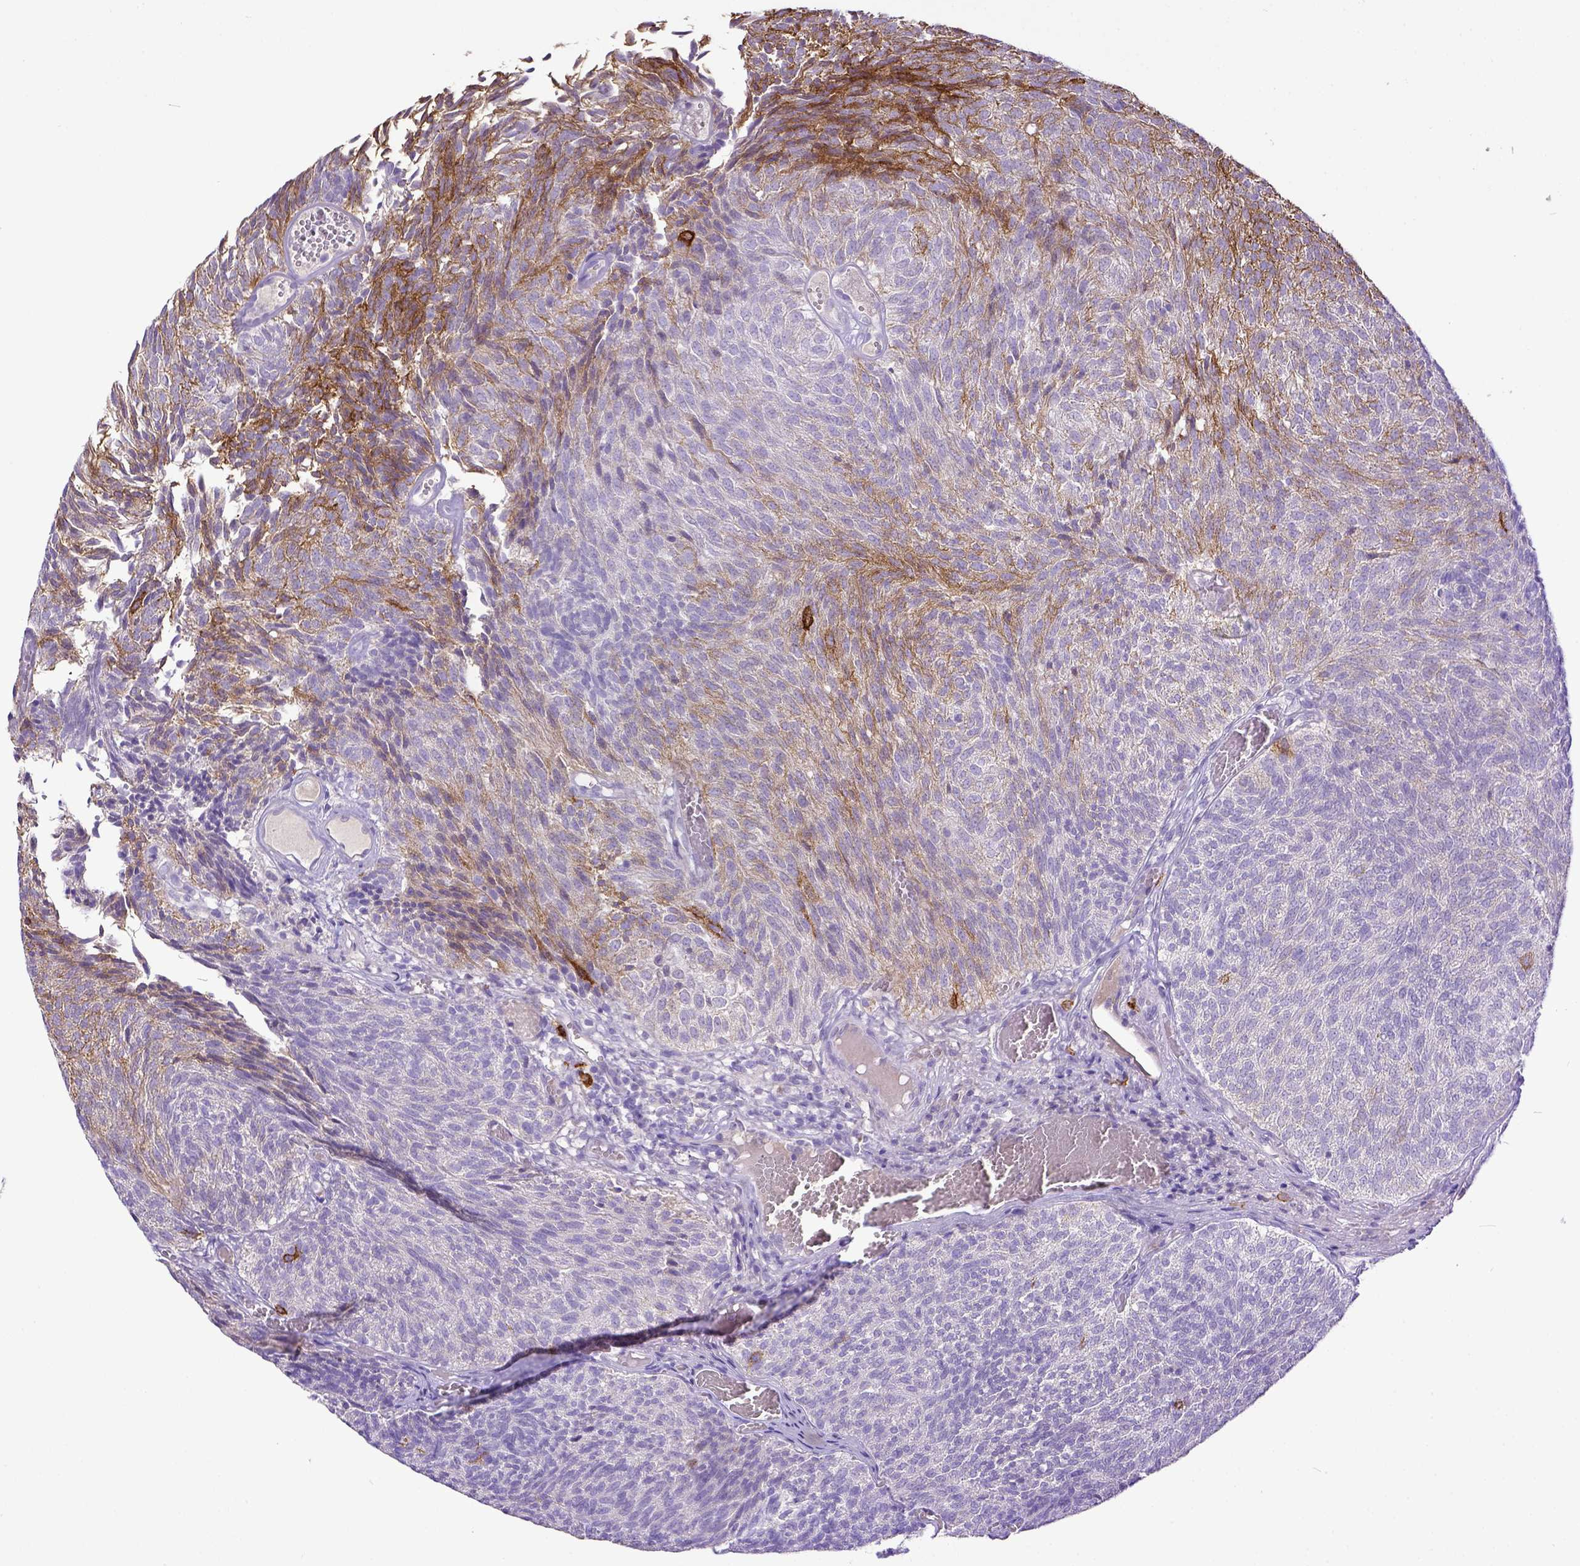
{"staining": {"intensity": "moderate", "quantity": "25%-75%", "location": "cytoplasmic/membranous"}, "tissue": "urothelial cancer", "cell_type": "Tumor cells", "image_type": "cancer", "snomed": [{"axis": "morphology", "description": "Urothelial carcinoma, Low grade"}, {"axis": "topography", "description": "Urinary bladder"}], "caption": "Protein staining of low-grade urothelial carcinoma tissue displays moderate cytoplasmic/membranous positivity in about 25%-75% of tumor cells.", "gene": "KIT", "patient": {"sex": "male", "age": 77}}